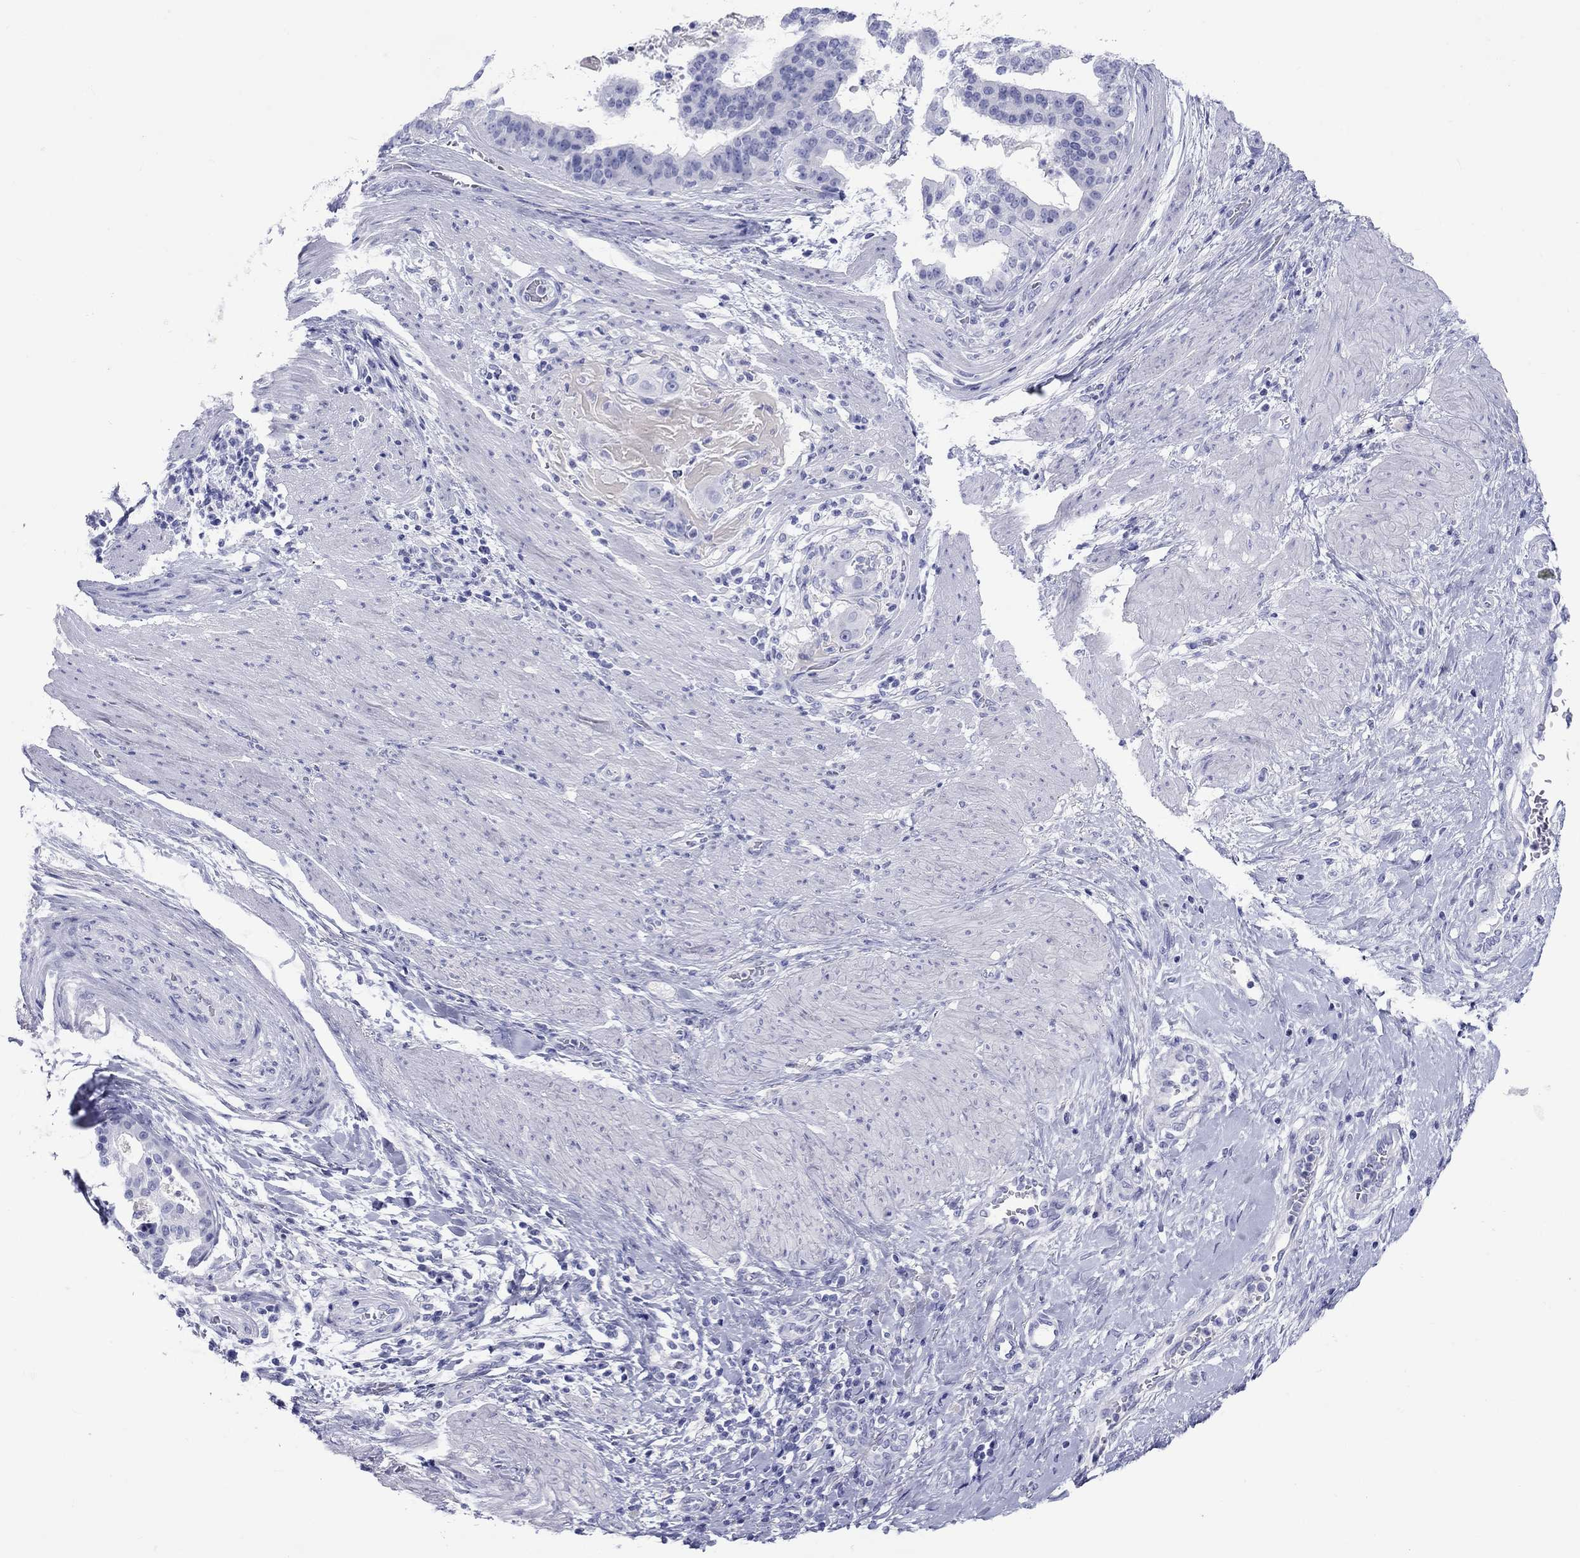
{"staining": {"intensity": "negative", "quantity": "none", "location": "none"}, "tissue": "stomach cancer", "cell_type": "Tumor cells", "image_type": "cancer", "snomed": [{"axis": "morphology", "description": "Adenocarcinoma, NOS"}, {"axis": "topography", "description": "Stomach"}], "caption": "DAB immunohistochemical staining of adenocarcinoma (stomach) exhibits no significant expression in tumor cells. Nuclei are stained in blue.", "gene": "ATP4A", "patient": {"sex": "male", "age": 48}}